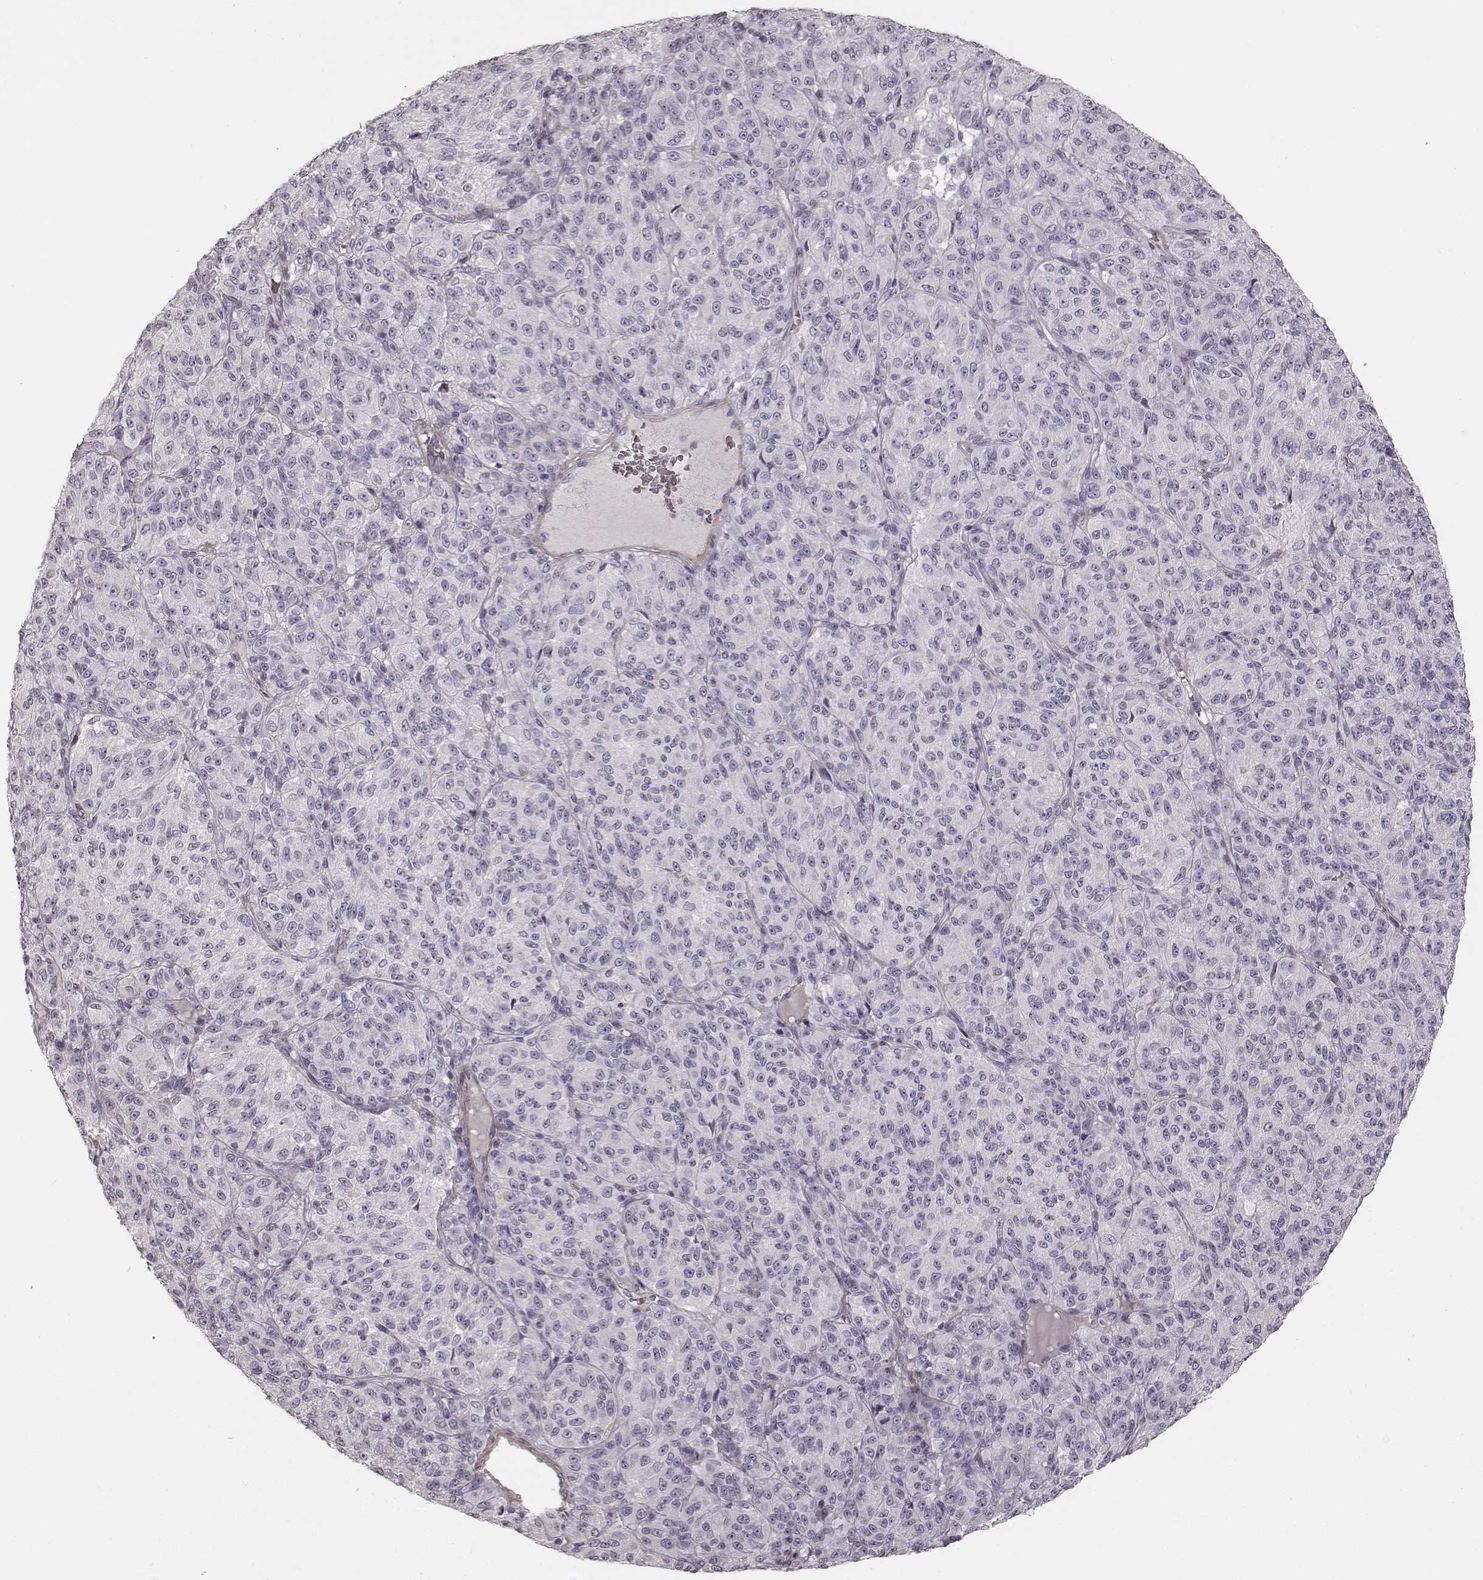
{"staining": {"intensity": "negative", "quantity": "none", "location": "none"}, "tissue": "melanoma", "cell_type": "Tumor cells", "image_type": "cancer", "snomed": [{"axis": "morphology", "description": "Malignant melanoma, Metastatic site"}, {"axis": "topography", "description": "Brain"}], "caption": "Tumor cells show no significant positivity in melanoma.", "gene": "PRLHR", "patient": {"sex": "female", "age": 56}}